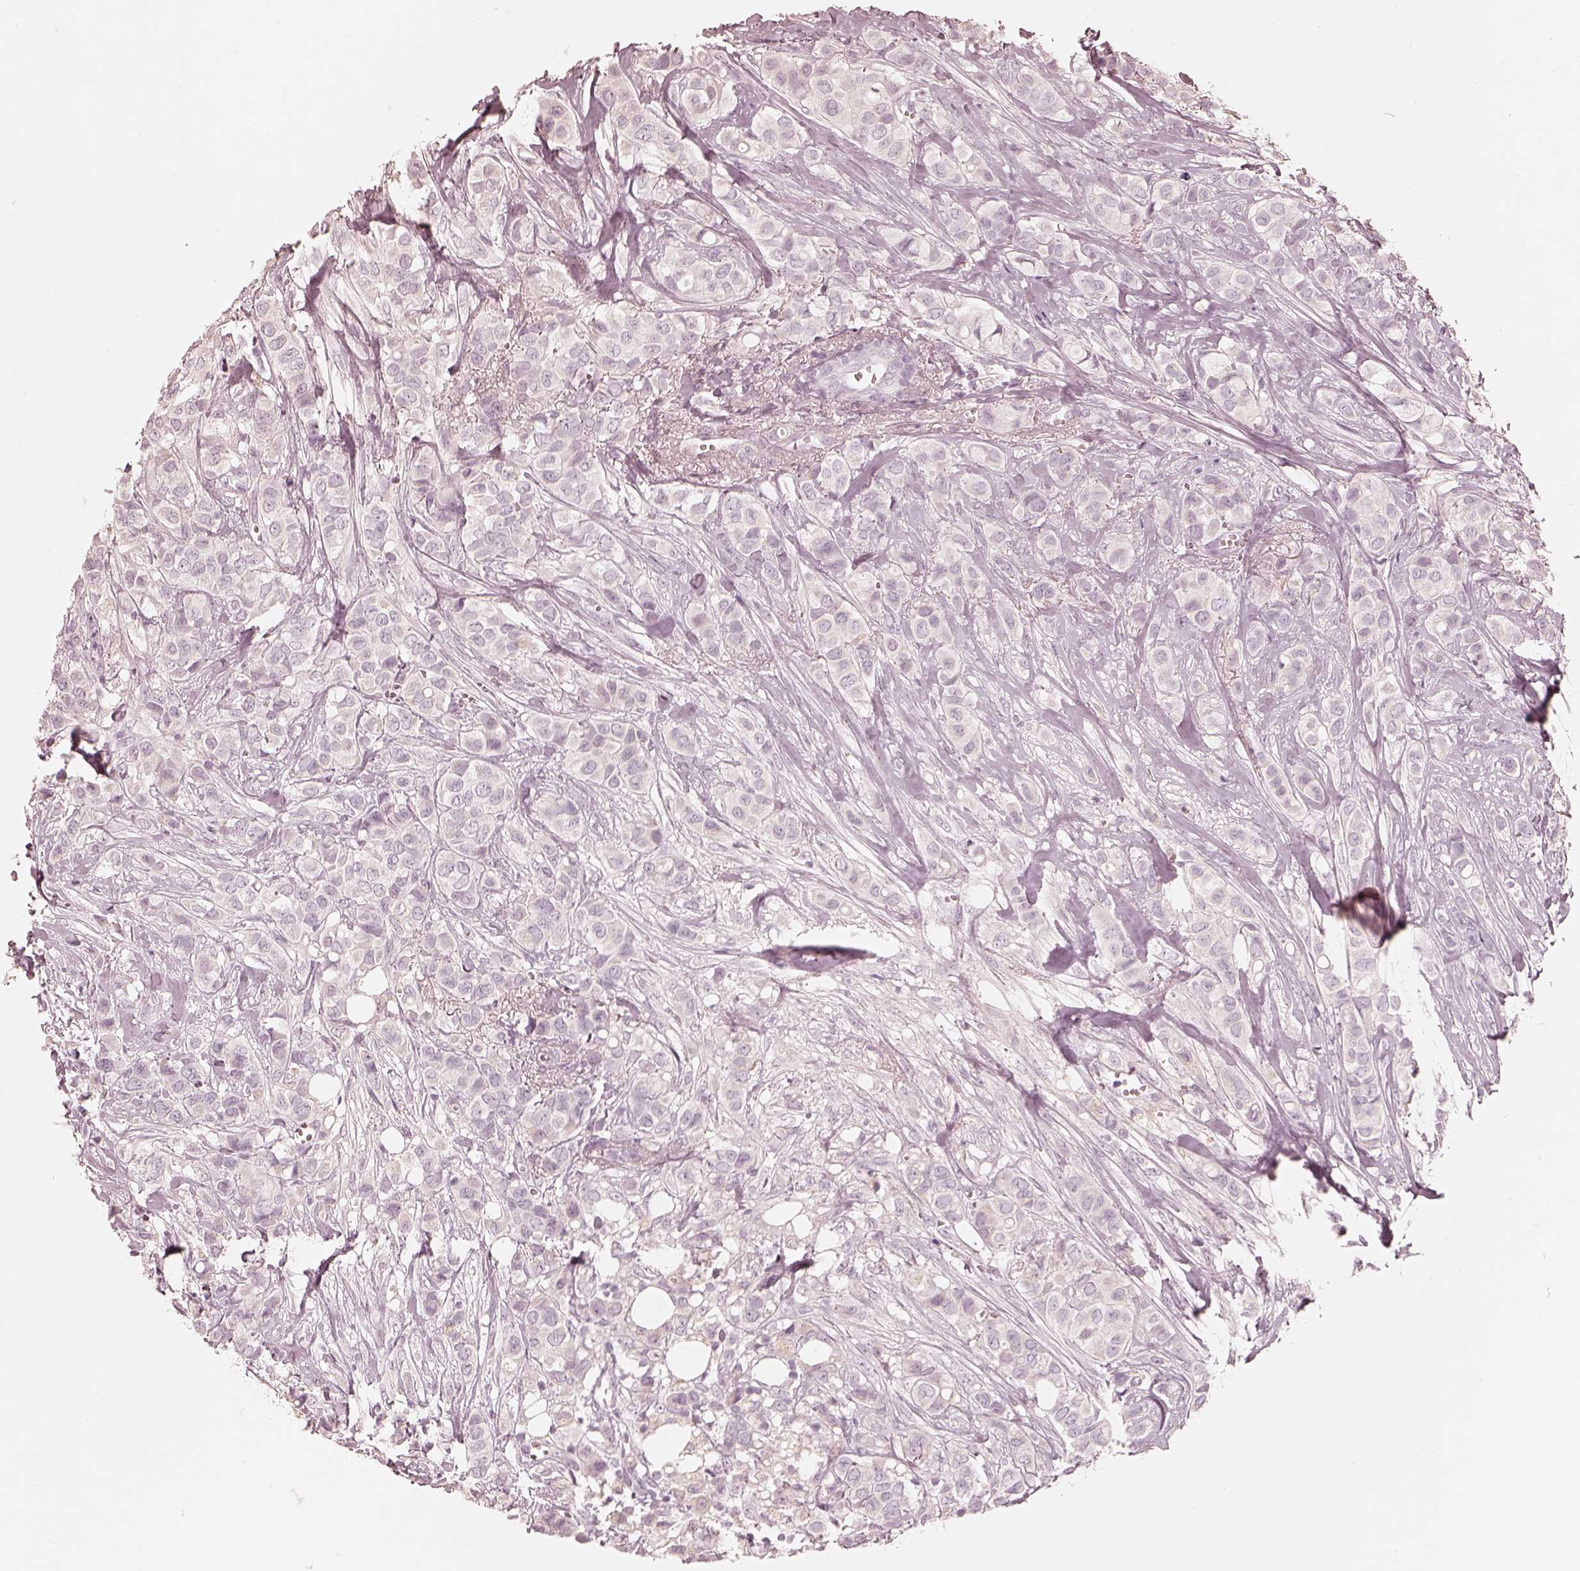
{"staining": {"intensity": "negative", "quantity": "none", "location": "none"}, "tissue": "breast cancer", "cell_type": "Tumor cells", "image_type": "cancer", "snomed": [{"axis": "morphology", "description": "Duct carcinoma"}, {"axis": "topography", "description": "Breast"}], "caption": "Breast cancer was stained to show a protein in brown. There is no significant positivity in tumor cells.", "gene": "CALR3", "patient": {"sex": "female", "age": 85}}